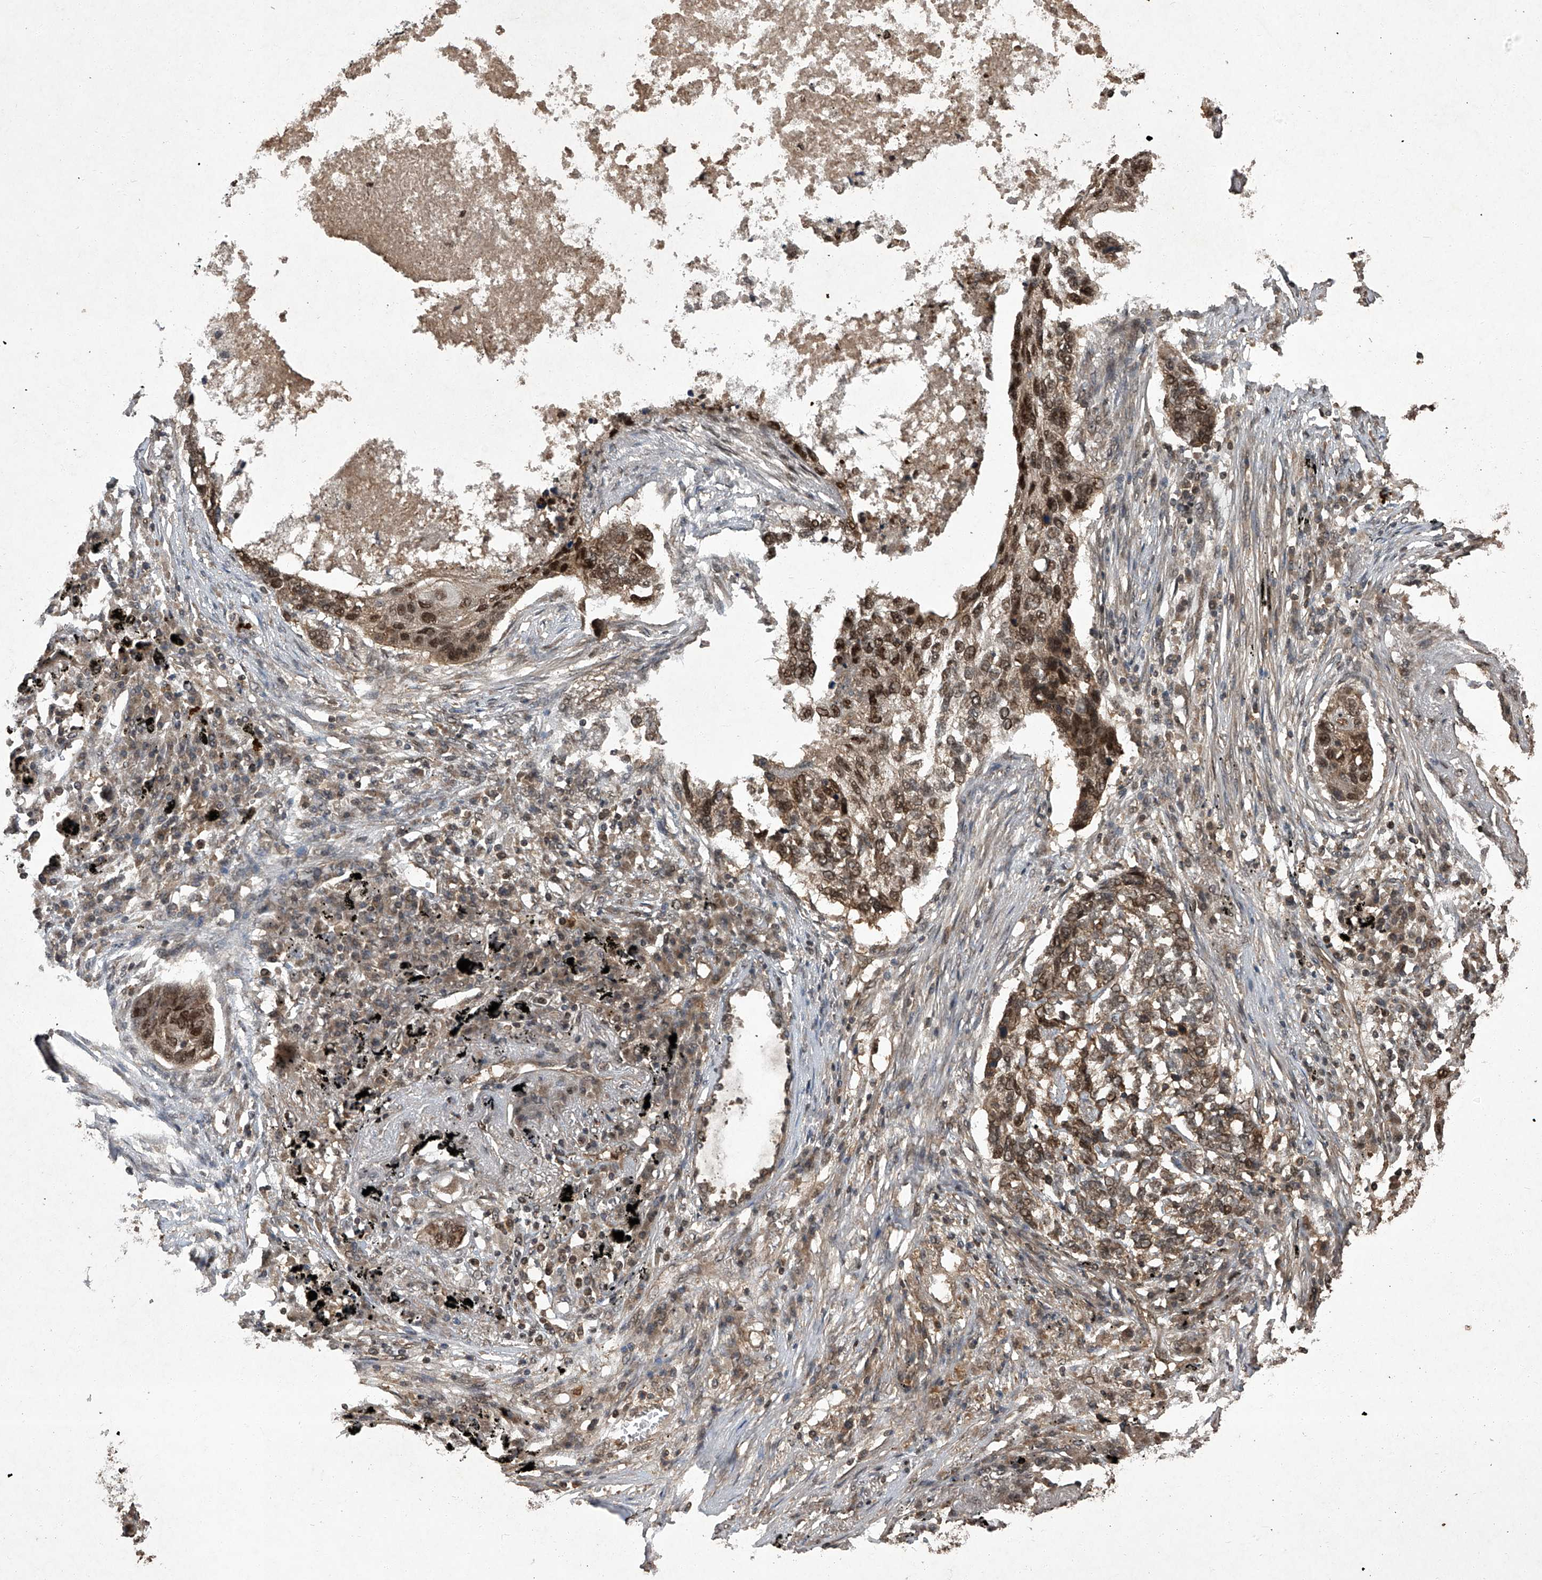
{"staining": {"intensity": "moderate", "quantity": ">75%", "location": "cytoplasmic/membranous,nuclear"}, "tissue": "lung cancer", "cell_type": "Tumor cells", "image_type": "cancer", "snomed": [{"axis": "morphology", "description": "Squamous cell carcinoma, NOS"}, {"axis": "topography", "description": "Lung"}], "caption": "Immunohistochemical staining of human lung squamous cell carcinoma shows medium levels of moderate cytoplasmic/membranous and nuclear protein expression in approximately >75% of tumor cells.", "gene": "TSNAX", "patient": {"sex": "female", "age": 63}}